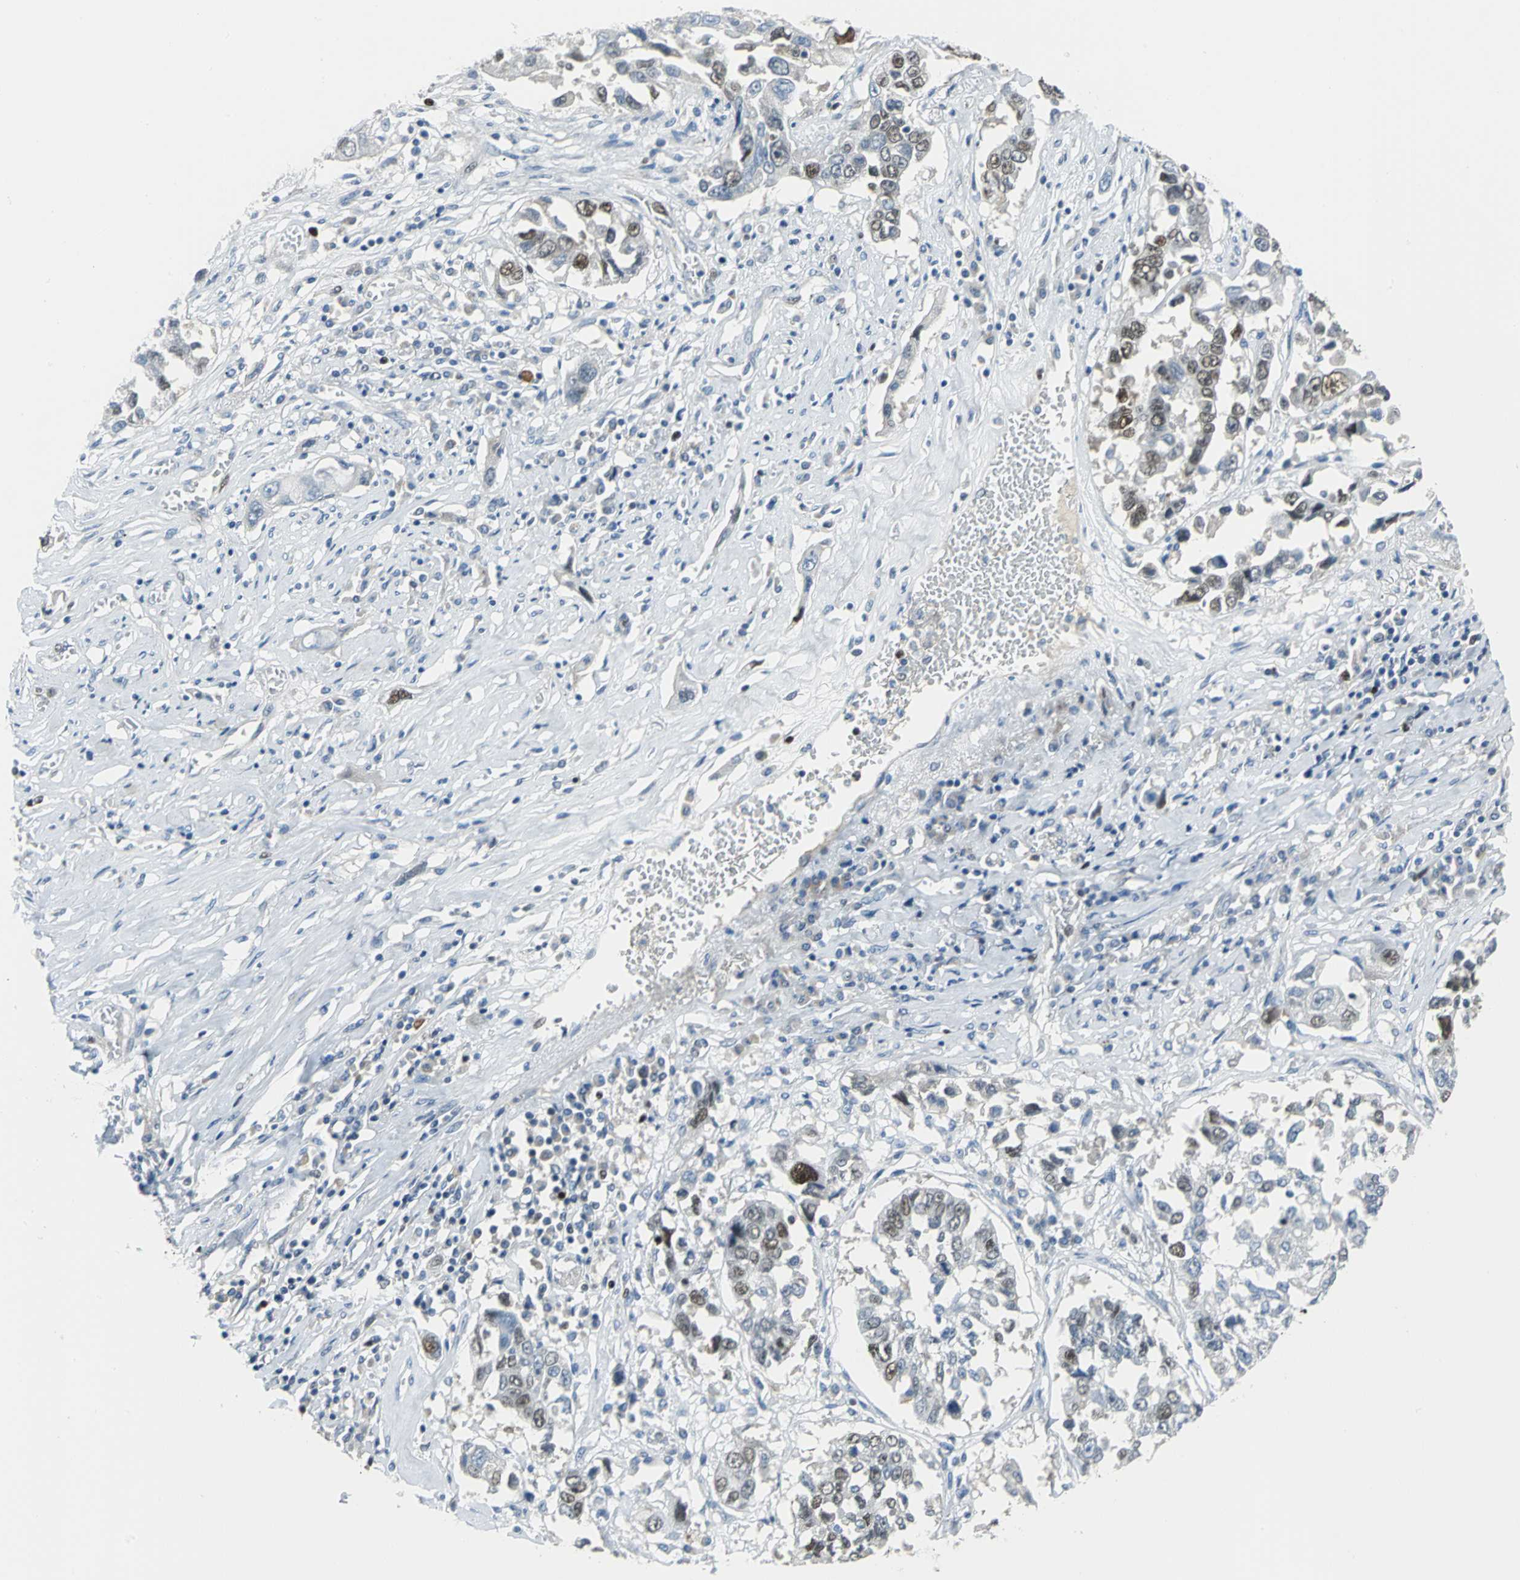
{"staining": {"intensity": "moderate", "quantity": "25%-75%", "location": "nuclear"}, "tissue": "lung cancer", "cell_type": "Tumor cells", "image_type": "cancer", "snomed": [{"axis": "morphology", "description": "Squamous cell carcinoma, NOS"}, {"axis": "topography", "description": "Lung"}], "caption": "Lung cancer stained for a protein (brown) shows moderate nuclear positive positivity in approximately 25%-75% of tumor cells.", "gene": "MCM3", "patient": {"sex": "male", "age": 71}}